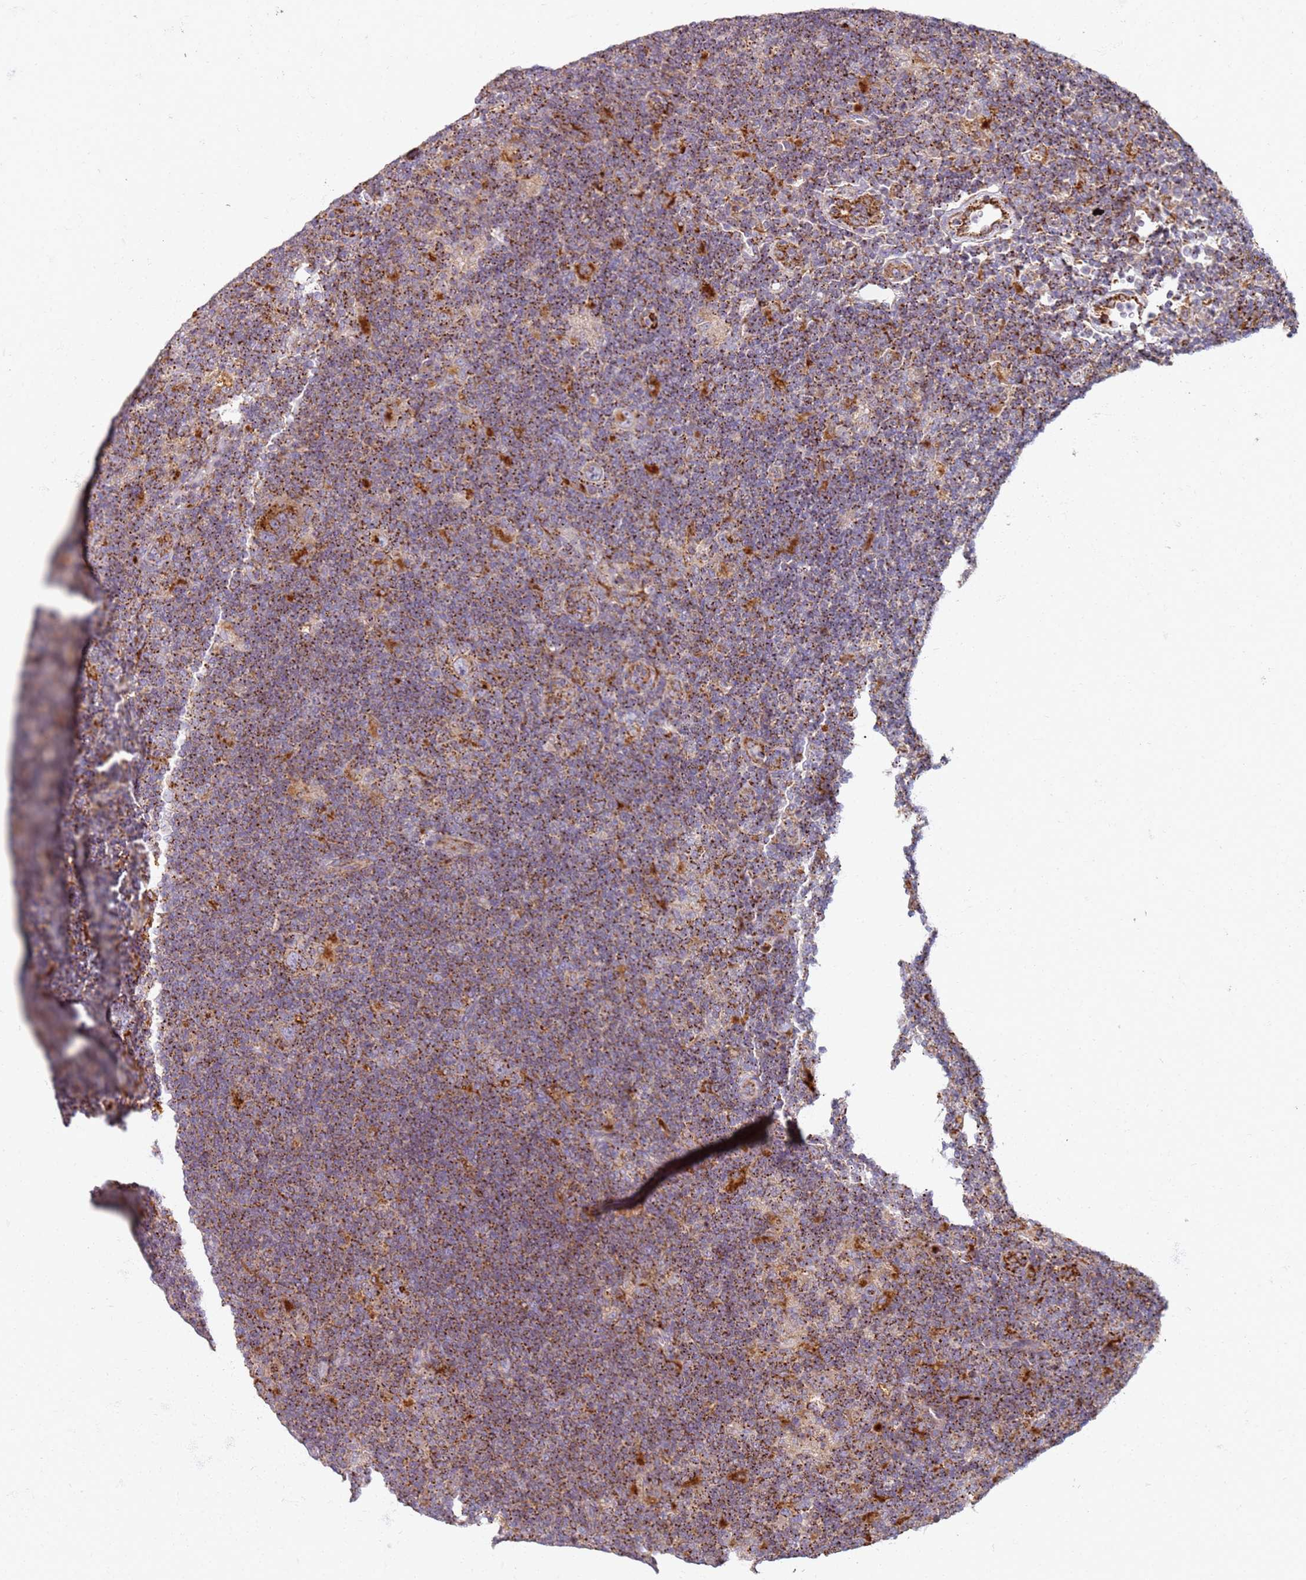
{"staining": {"intensity": "moderate", "quantity": "25%-75%", "location": "cytoplasmic/membranous"}, "tissue": "lymphoma", "cell_type": "Tumor cells", "image_type": "cancer", "snomed": [{"axis": "morphology", "description": "Hodgkin's disease, NOS"}, {"axis": "topography", "description": "Lymph node"}], "caption": "This is an image of immunohistochemistry (IHC) staining of Hodgkin's disease, which shows moderate staining in the cytoplasmic/membranous of tumor cells.", "gene": "PROKR2", "patient": {"sex": "female", "age": 57}}